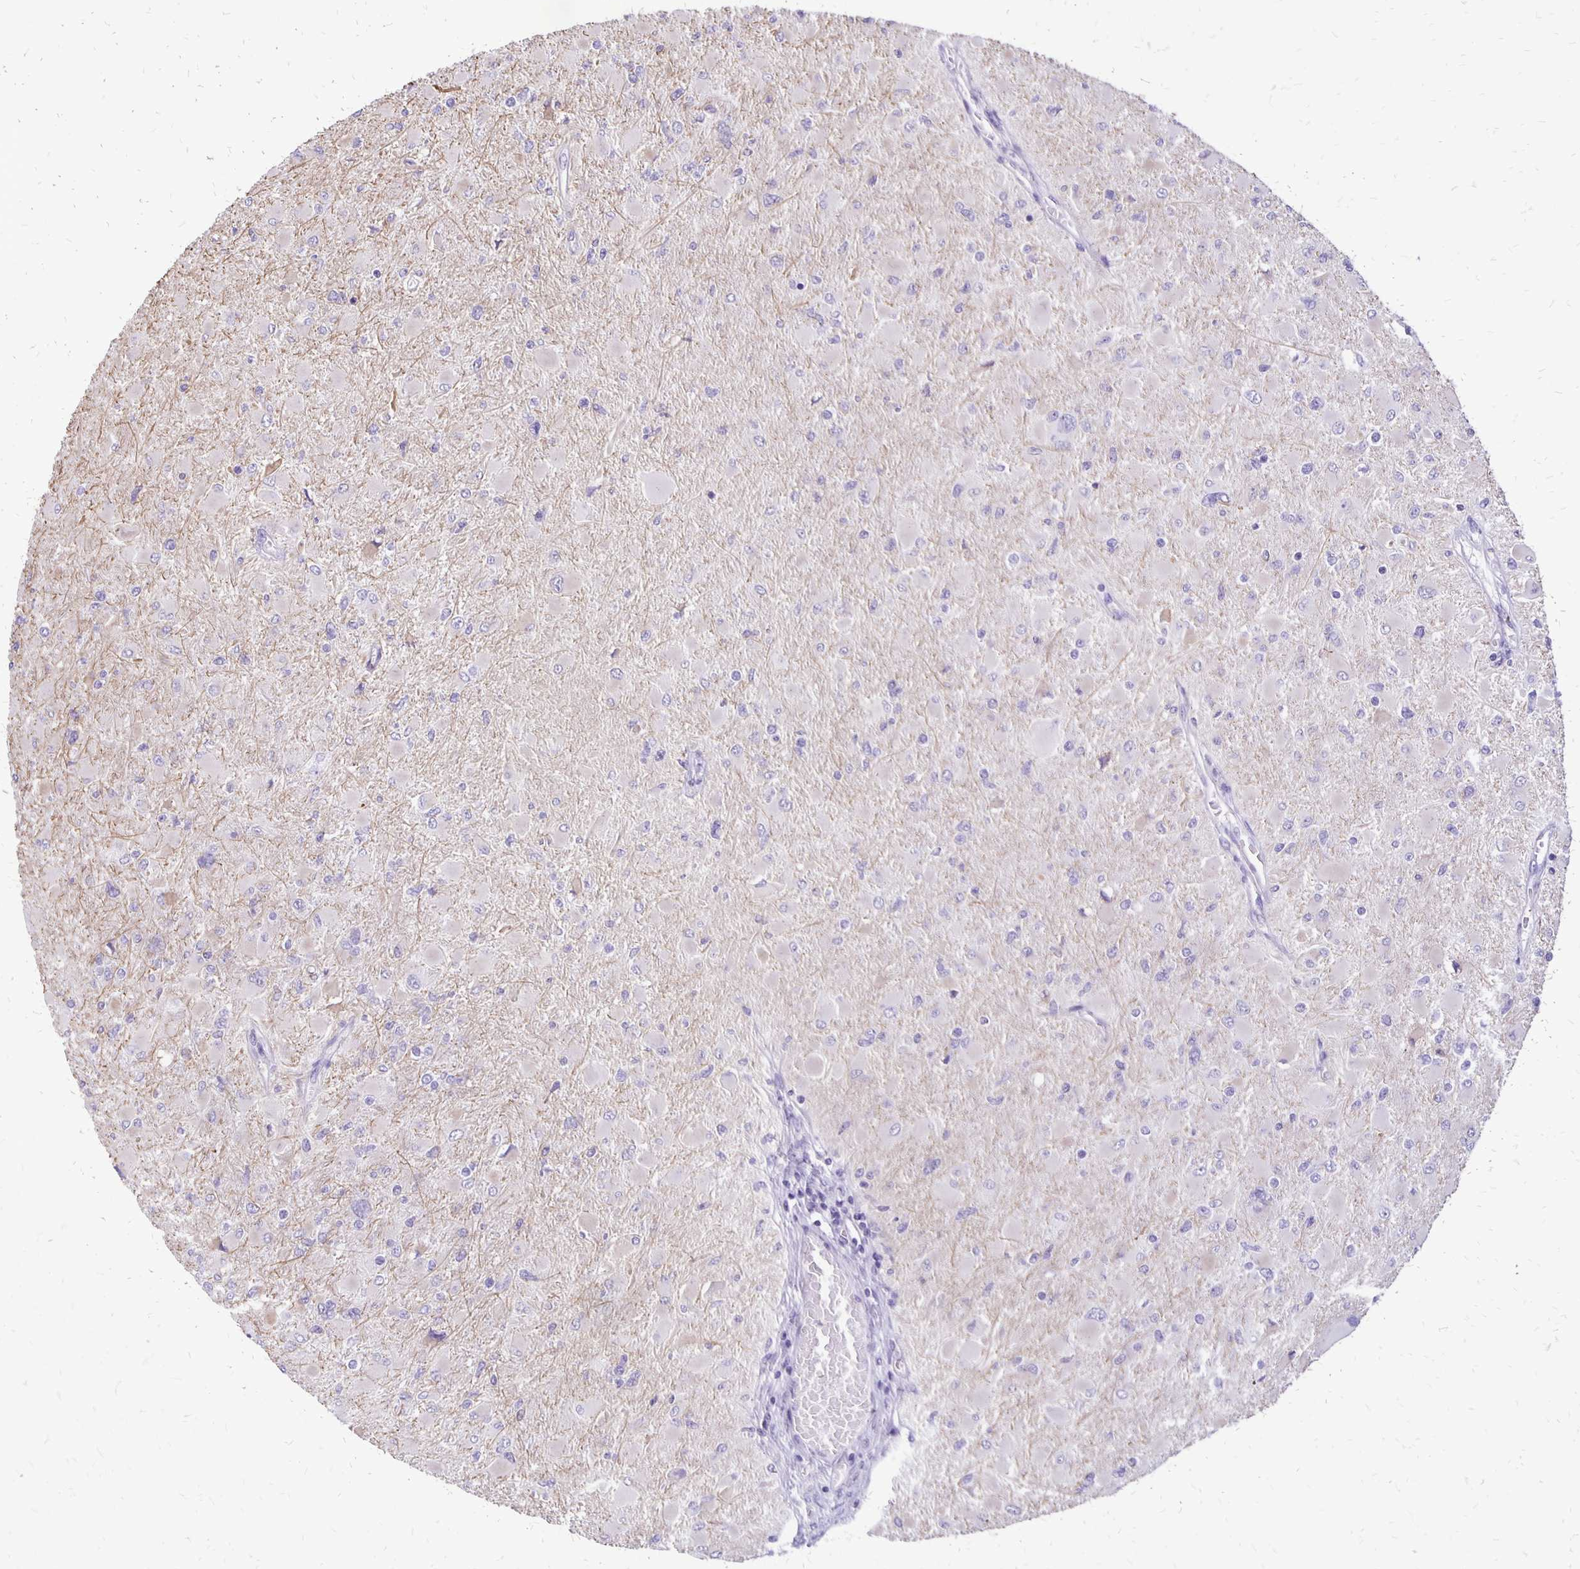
{"staining": {"intensity": "negative", "quantity": "none", "location": "none"}, "tissue": "glioma", "cell_type": "Tumor cells", "image_type": "cancer", "snomed": [{"axis": "morphology", "description": "Glioma, malignant, High grade"}, {"axis": "topography", "description": "Cerebral cortex"}], "caption": "Protein analysis of malignant high-grade glioma displays no significant expression in tumor cells. Brightfield microscopy of immunohistochemistry stained with DAB (3,3'-diaminobenzidine) (brown) and hematoxylin (blue), captured at high magnification.", "gene": "ANKRD45", "patient": {"sex": "female", "age": 36}}